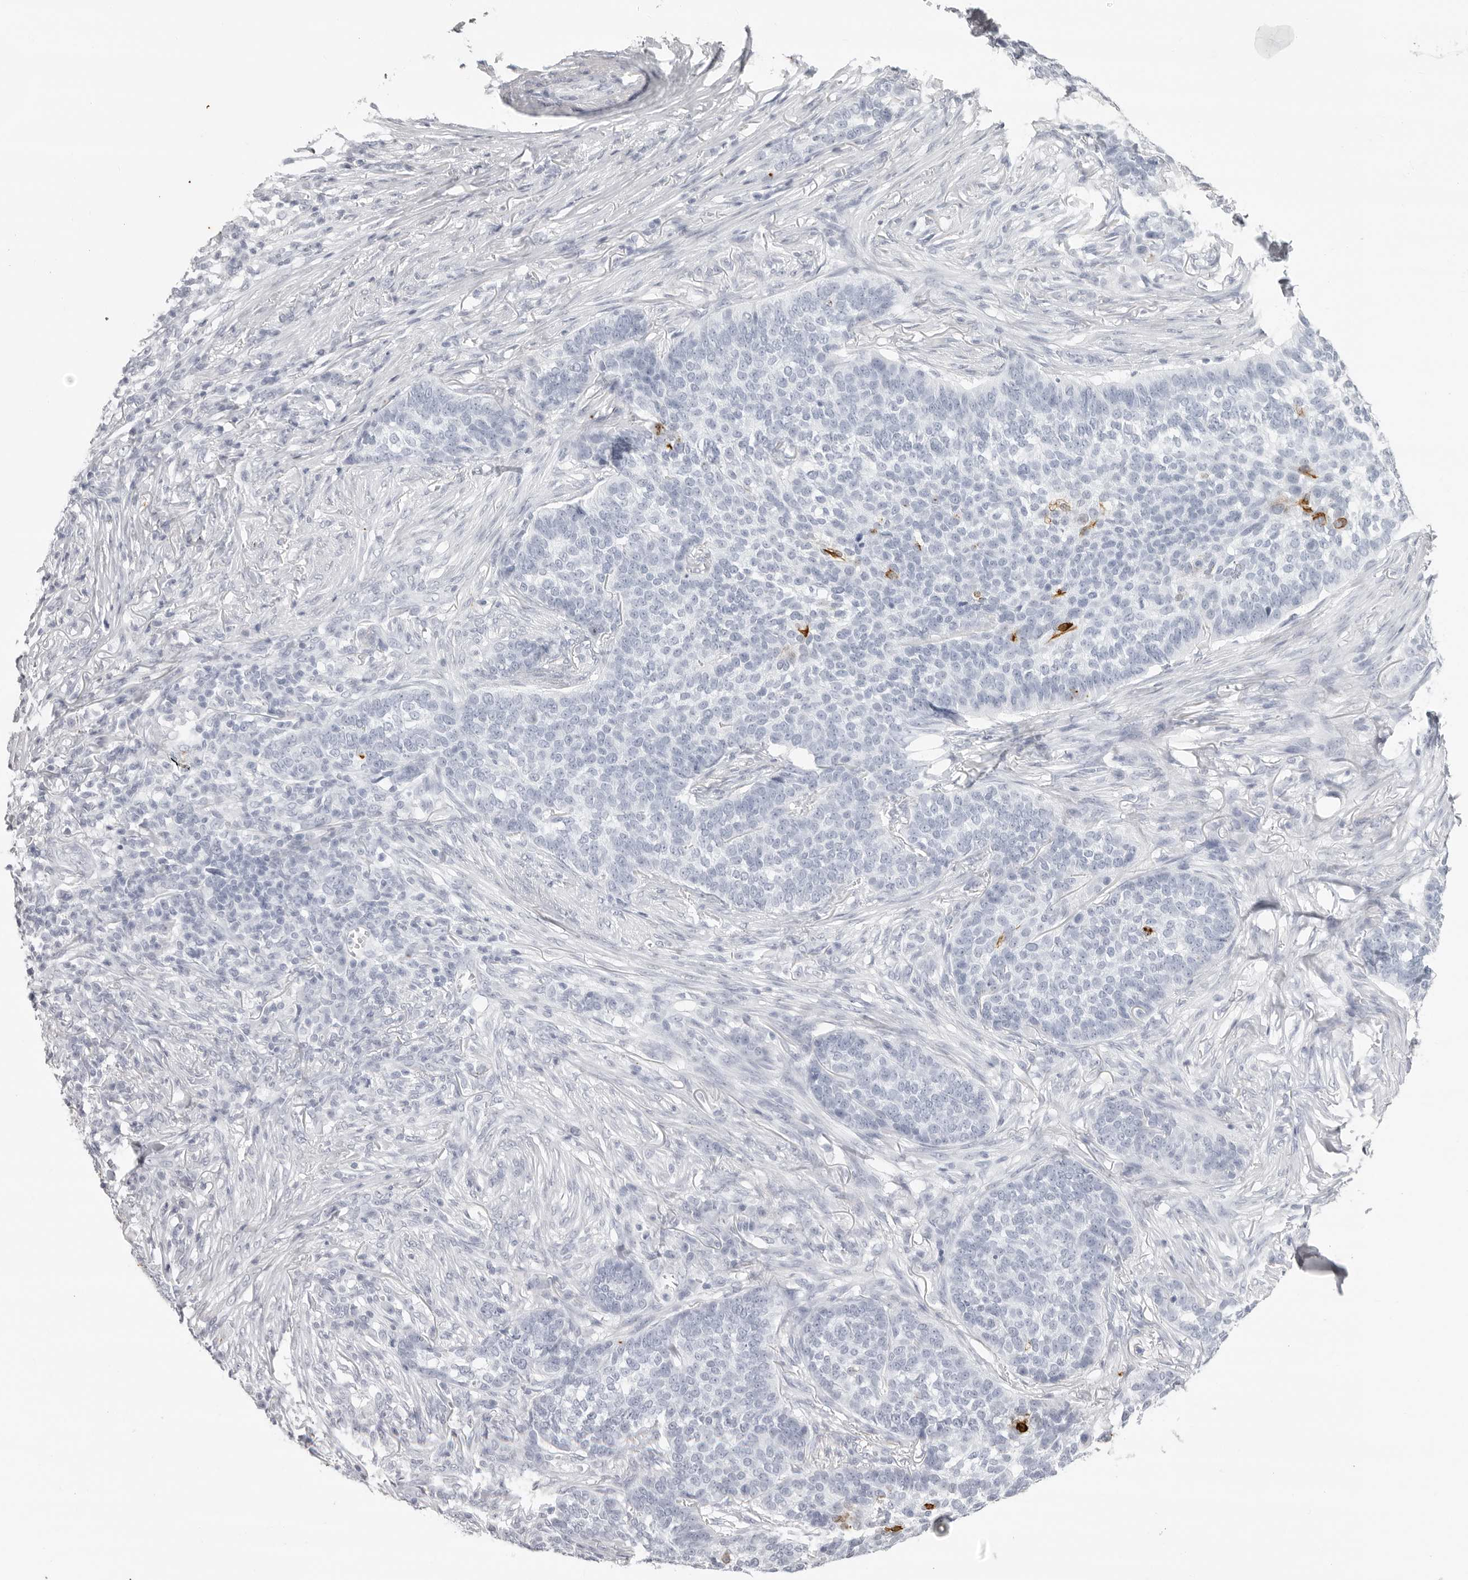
{"staining": {"intensity": "negative", "quantity": "none", "location": "none"}, "tissue": "skin cancer", "cell_type": "Tumor cells", "image_type": "cancer", "snomed": [{"axis": "morphology", "description": "Basal cell carcinoma"}, {"axis": "topography", "description": "Skin"}], "caption": "DAB (3,3'-diaminobenzidine) immunohistochemical staining of human skin basal cell carcinoma exhibits no significant staining in tumor cells.", "gene": "KLK9", "patient": {"sex": "male", "age": 85}}